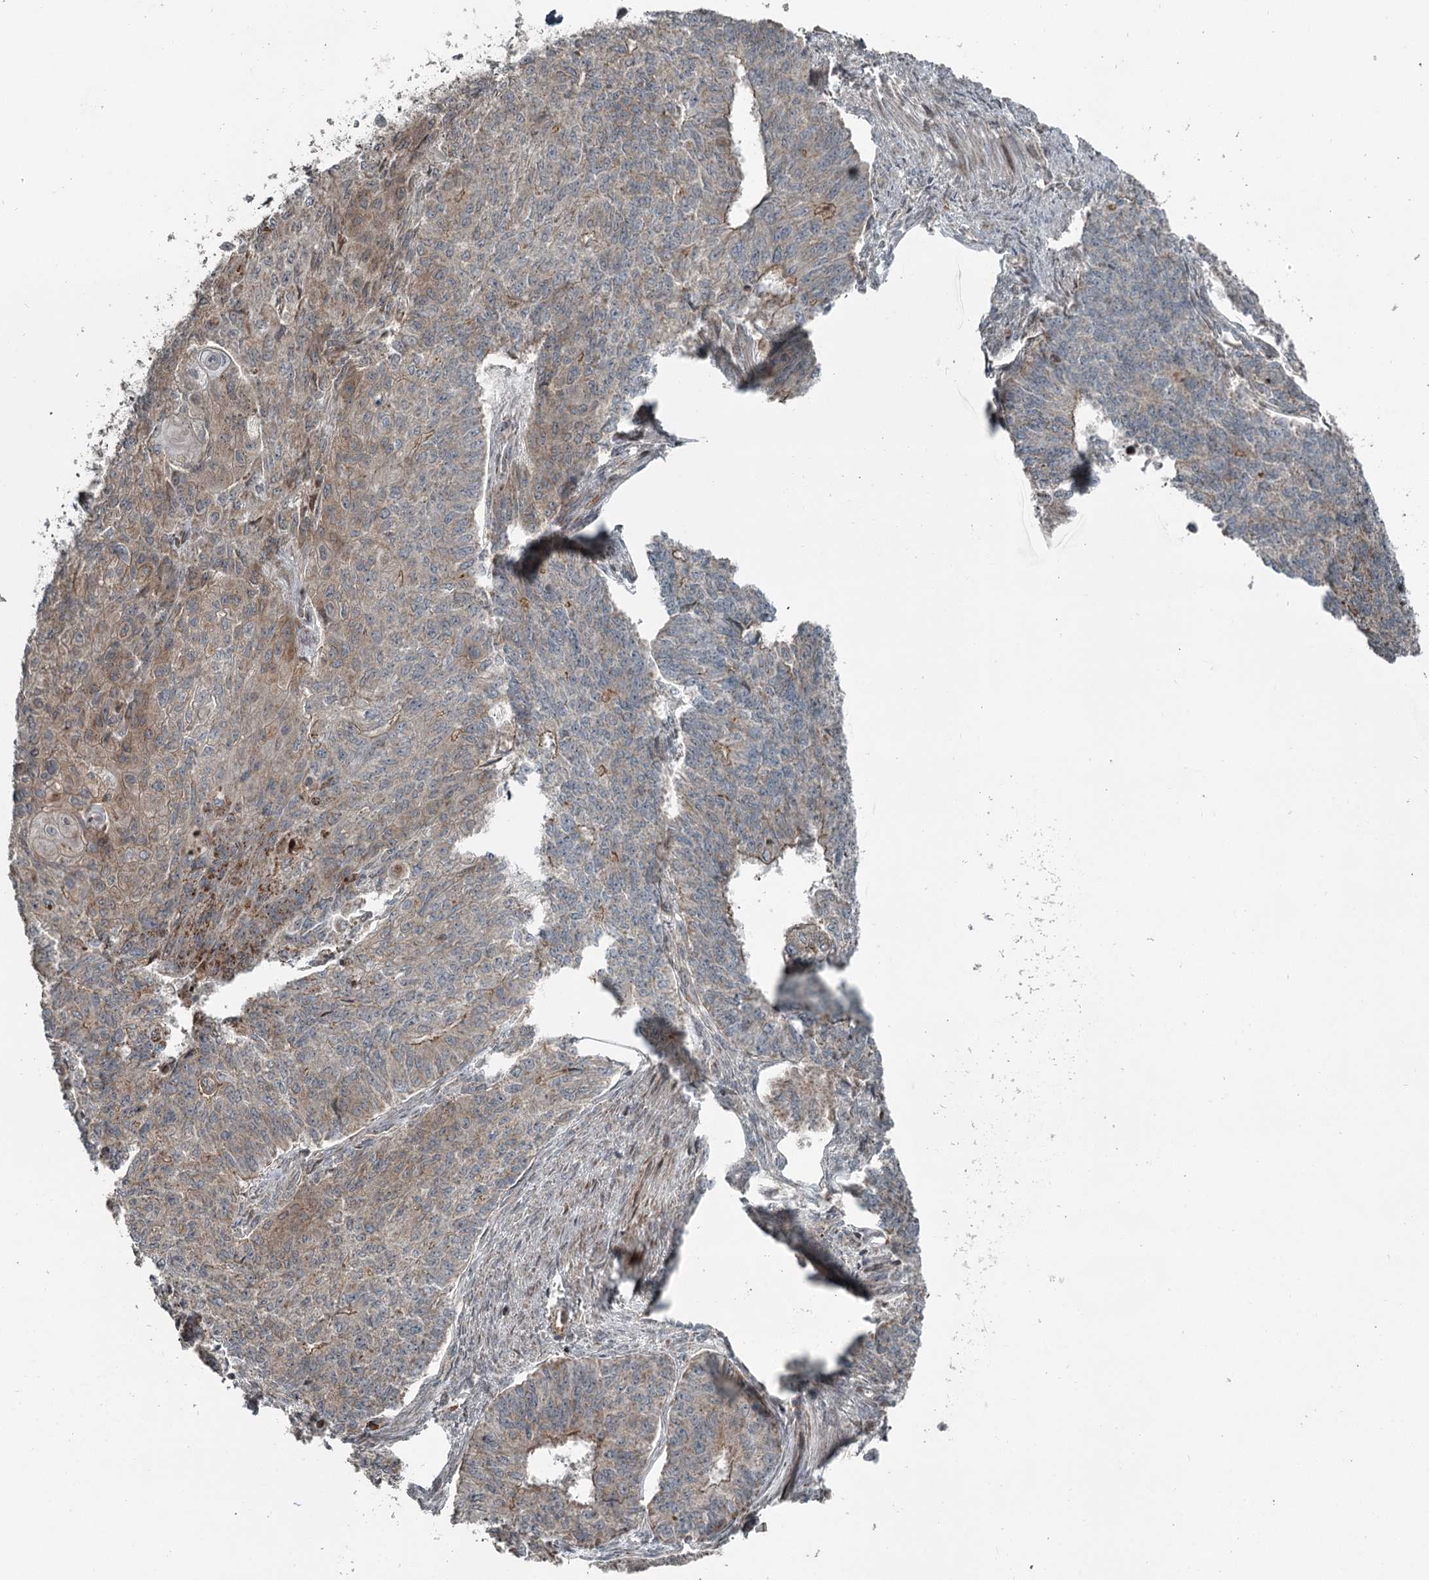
{"staining": {"intensity": "moderate", "quantity": "<25%", "location": "cytoplasmic/membranous"}, "tissue": "endometrial cancer", "cell_type": "Tumor cells", "image_type": "cancer", "snomed": [{"axis": "morphology", "description": "Adenocarcinoma, NOS"}, {"axis": "topography", "description": "Endometrium"}], "caption": "Endometrial adenocarcinoma stained with a protein marker displays moderate staining in tumor cells.", "gene": "RASSF8", "patient": {"sex": "female", "age": 32}}